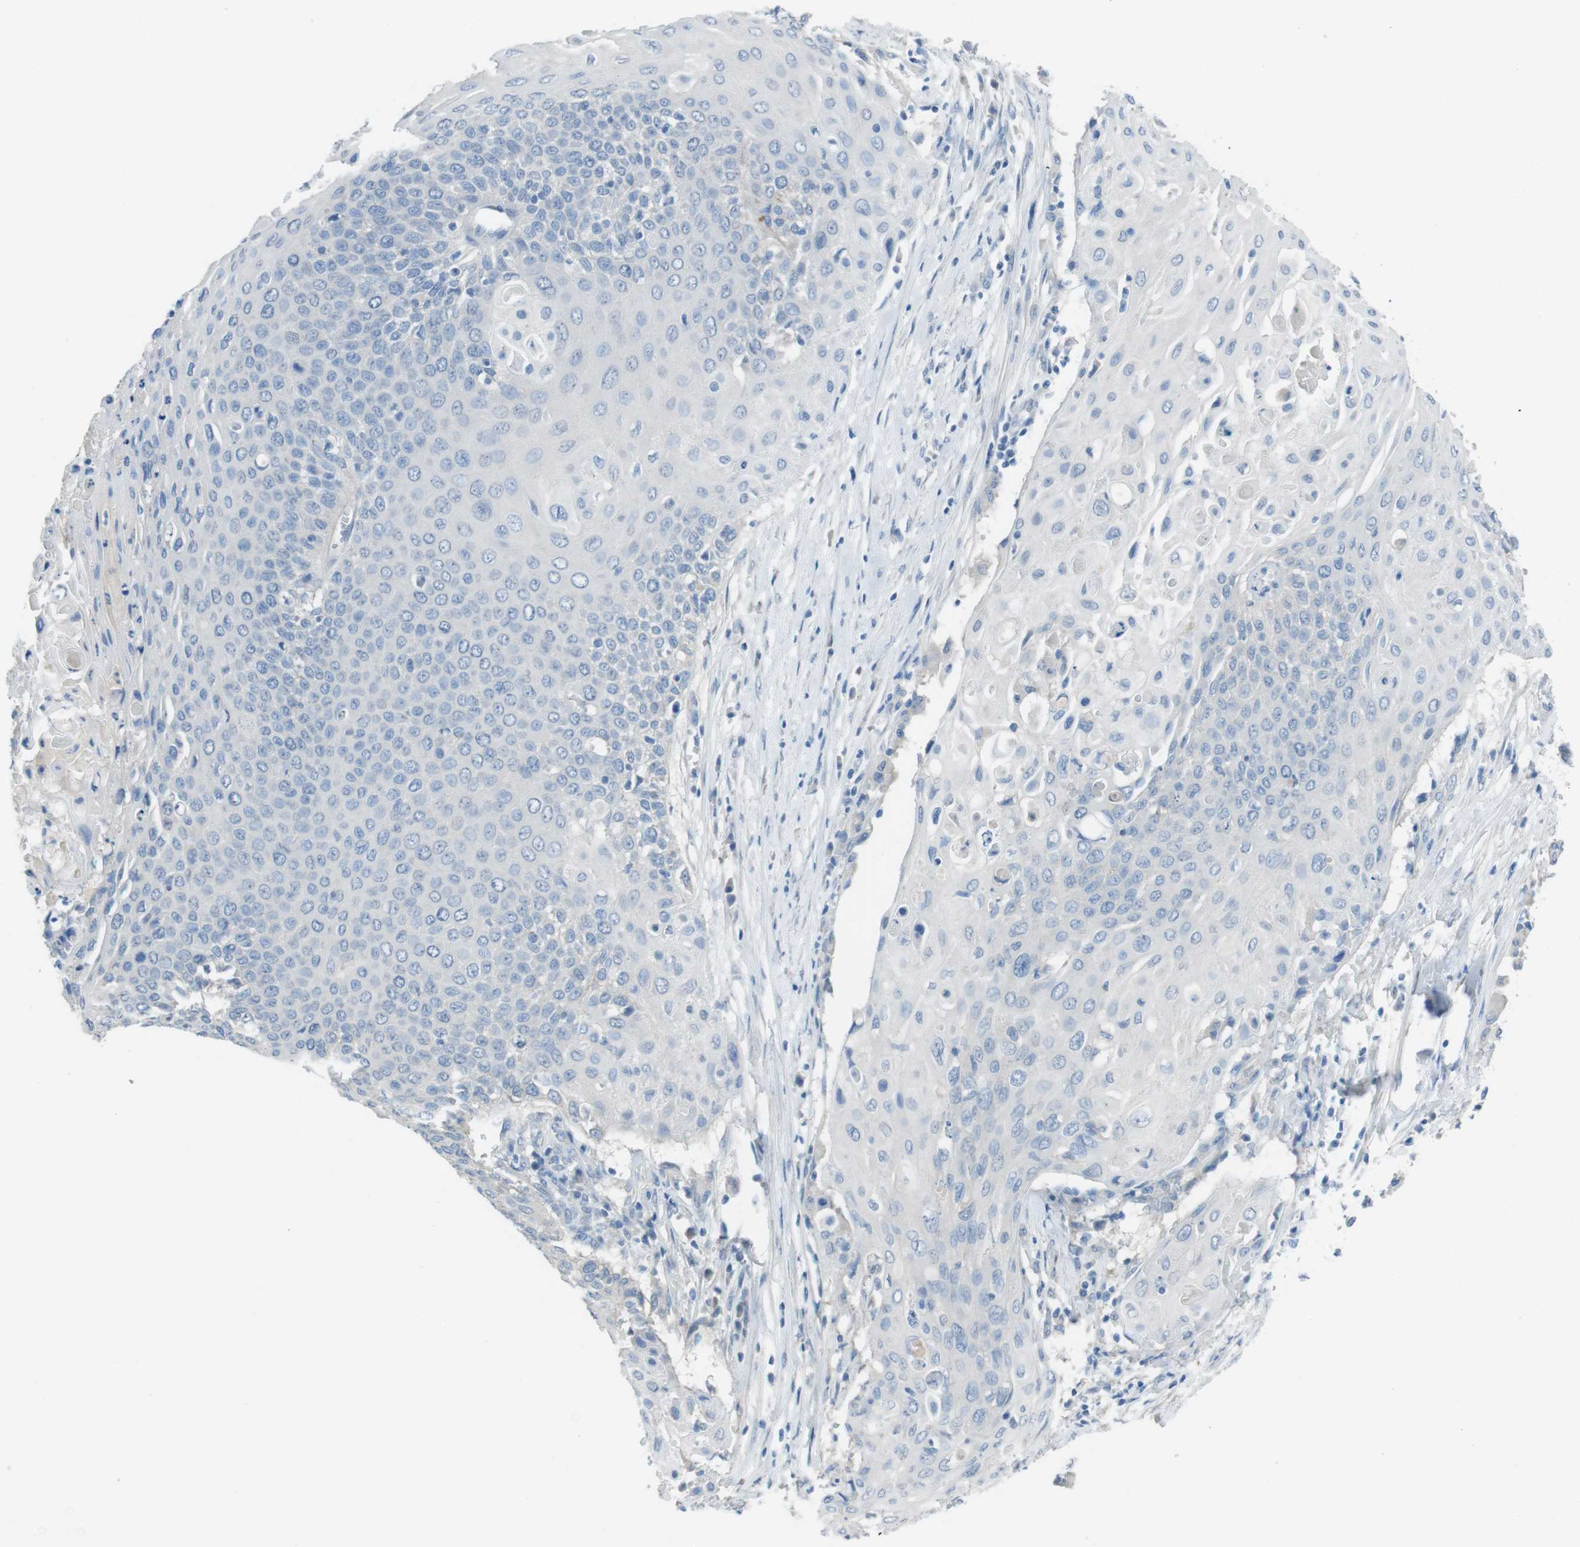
{"staining": {"intensity": "negative", "quantity": "none", "location": "none"}, "tissue": "cervical cancer", "cell_type": "Tumor cells", "image_type": "cancer", "snomed": [{"axis": "morphology", "description": "Squamous cell carcinoma, NOS"}, {"axis": "topography", "description": "Cervix"}], "caption": "A high-resolution micrograph shows immunohistochemistry (IHC) staining of cervical cancer, which shows no significant expression in tumor cells.", "gene": "CYP2C8", "patient": {"sex": "female", "age": 39}}